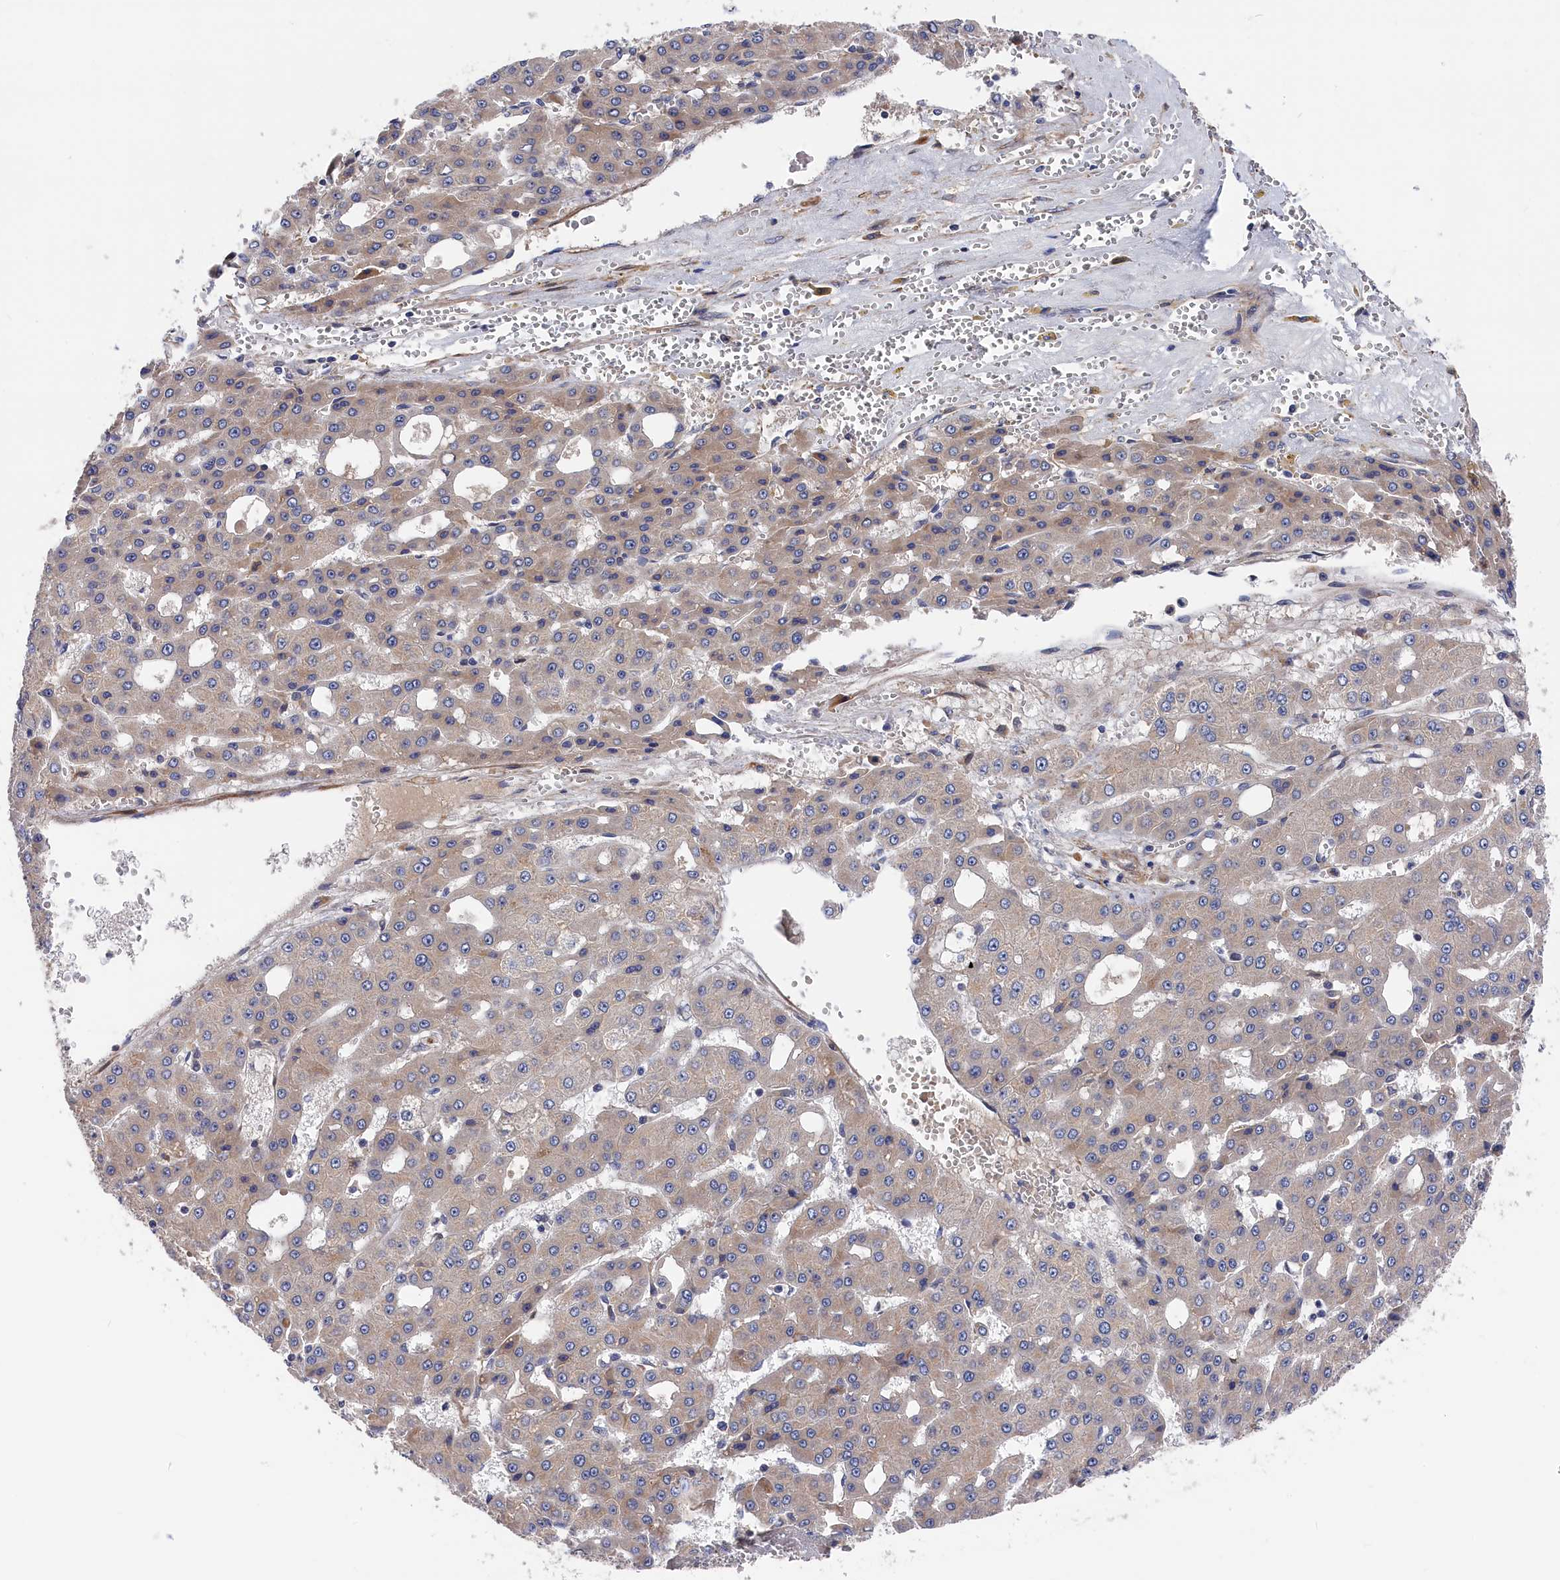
{"staining": {"intensity": "weak", "quantity": "25%-75%", "location": "cytoplasmic/membranous"}, "tissue": "liver cancer", "cell_type": "Tumor cells", "image_type": "cancer", "snomed": [{"axis": "morphology", "description": "Carcinoma, Hepatocellular, NOS"}, {"axis": "topography", "description": "Liver"}], "caption": "Liver hepatocellular carcinoma stained for a protein reveals weak cytoplasmic/membranous positivity in tumor cells.", "gene": "CYB5D2", "patient": {"sex": "male", "age": 47}}